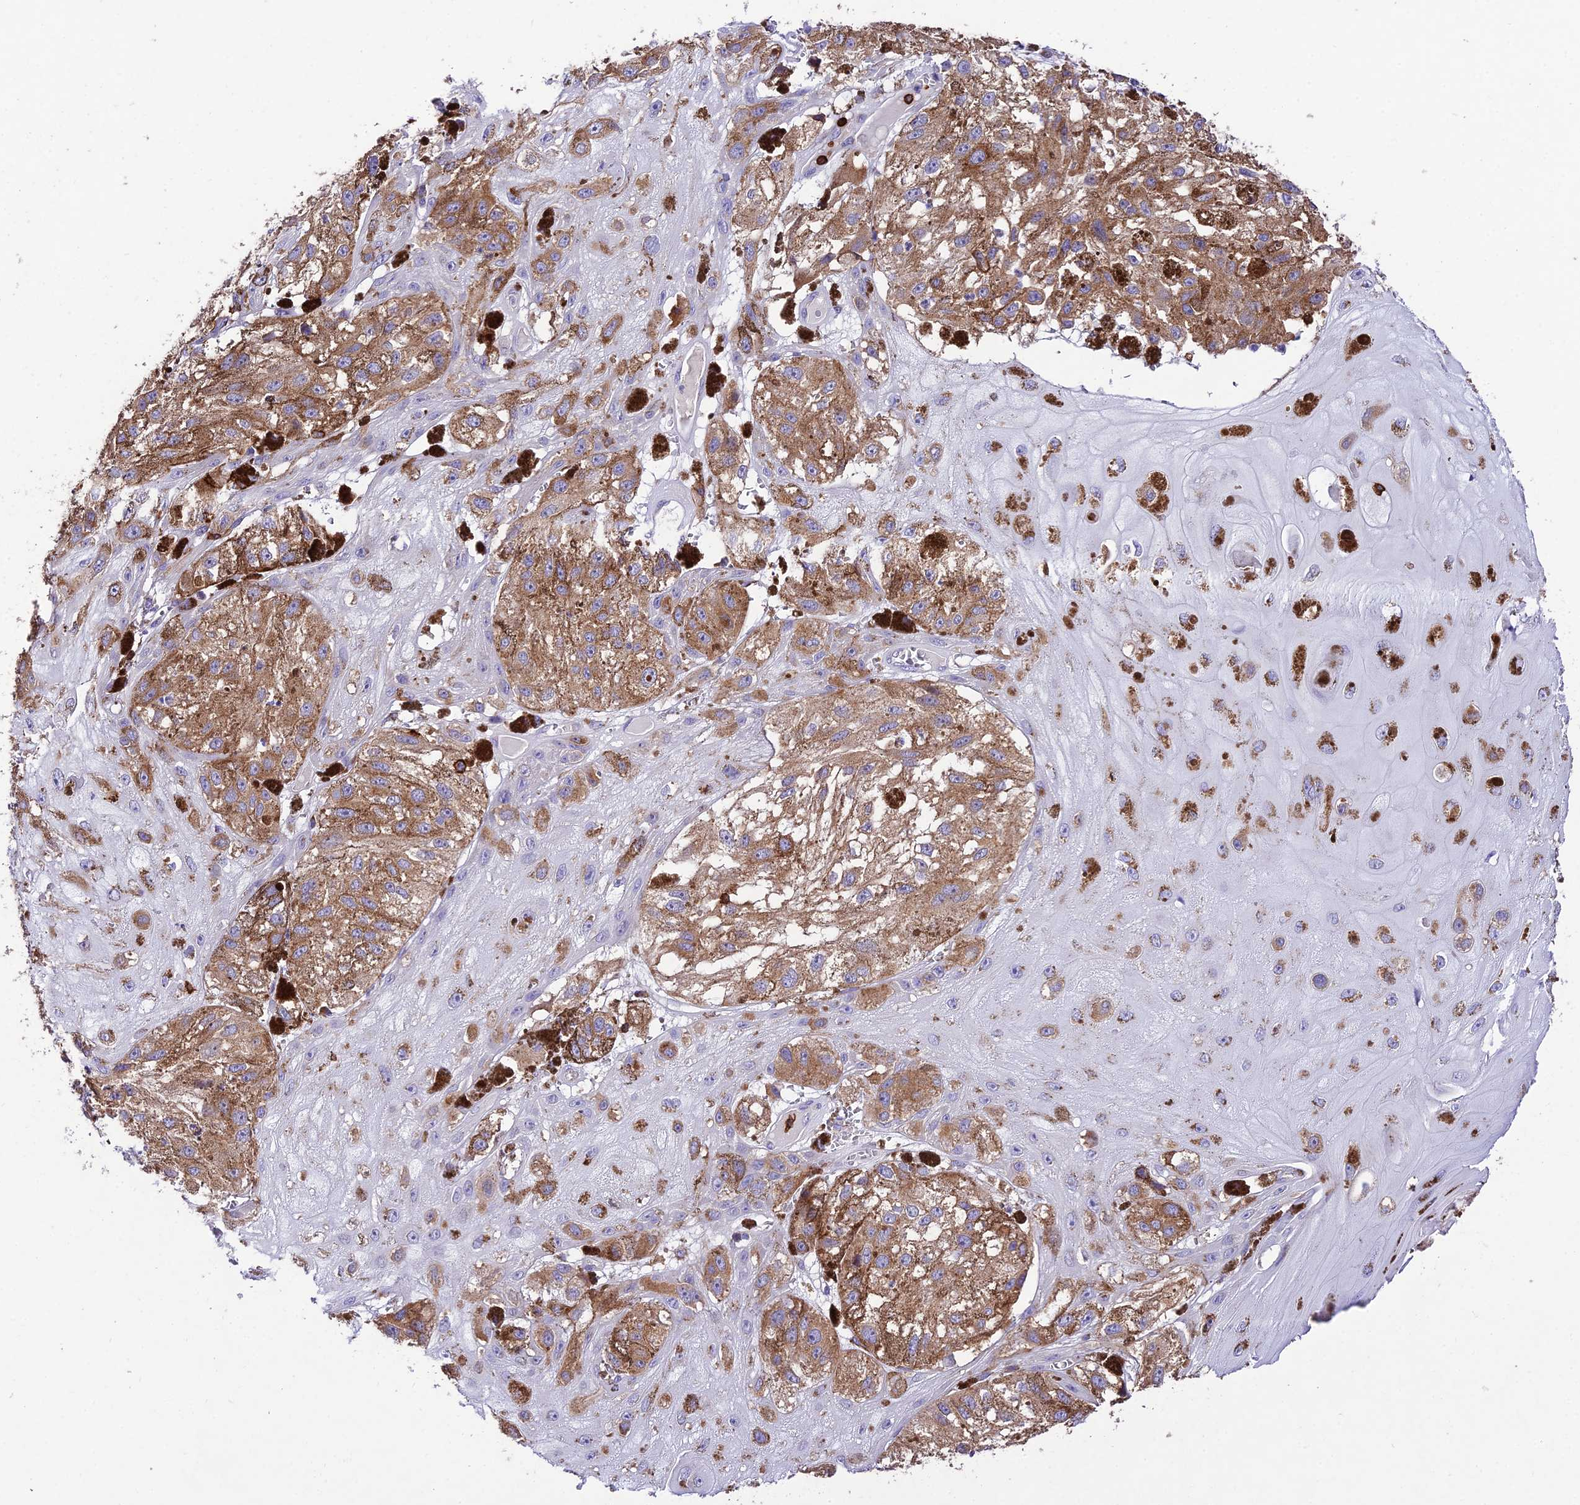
{"staining": {"intensity": "negative", "quantity": "none", "location": "none"}, "tissue": "melanoma", "cell_type": "Tumor cells", "image_type": "cancer", "snomed": [{"axis": "morphology", "description": "Malignant melanoma, NOS"}, {"axis": "topography", "description": "Skin"}], "caption": "Melanoma was stained to show a protein in brown. There is no significant expression in tumor cells. (Brightfield microscopy of DAB immunohistochemistry at high magnification).", "gene": "PTPRCAP", "patient": {"sex": "male", "age": 88}}